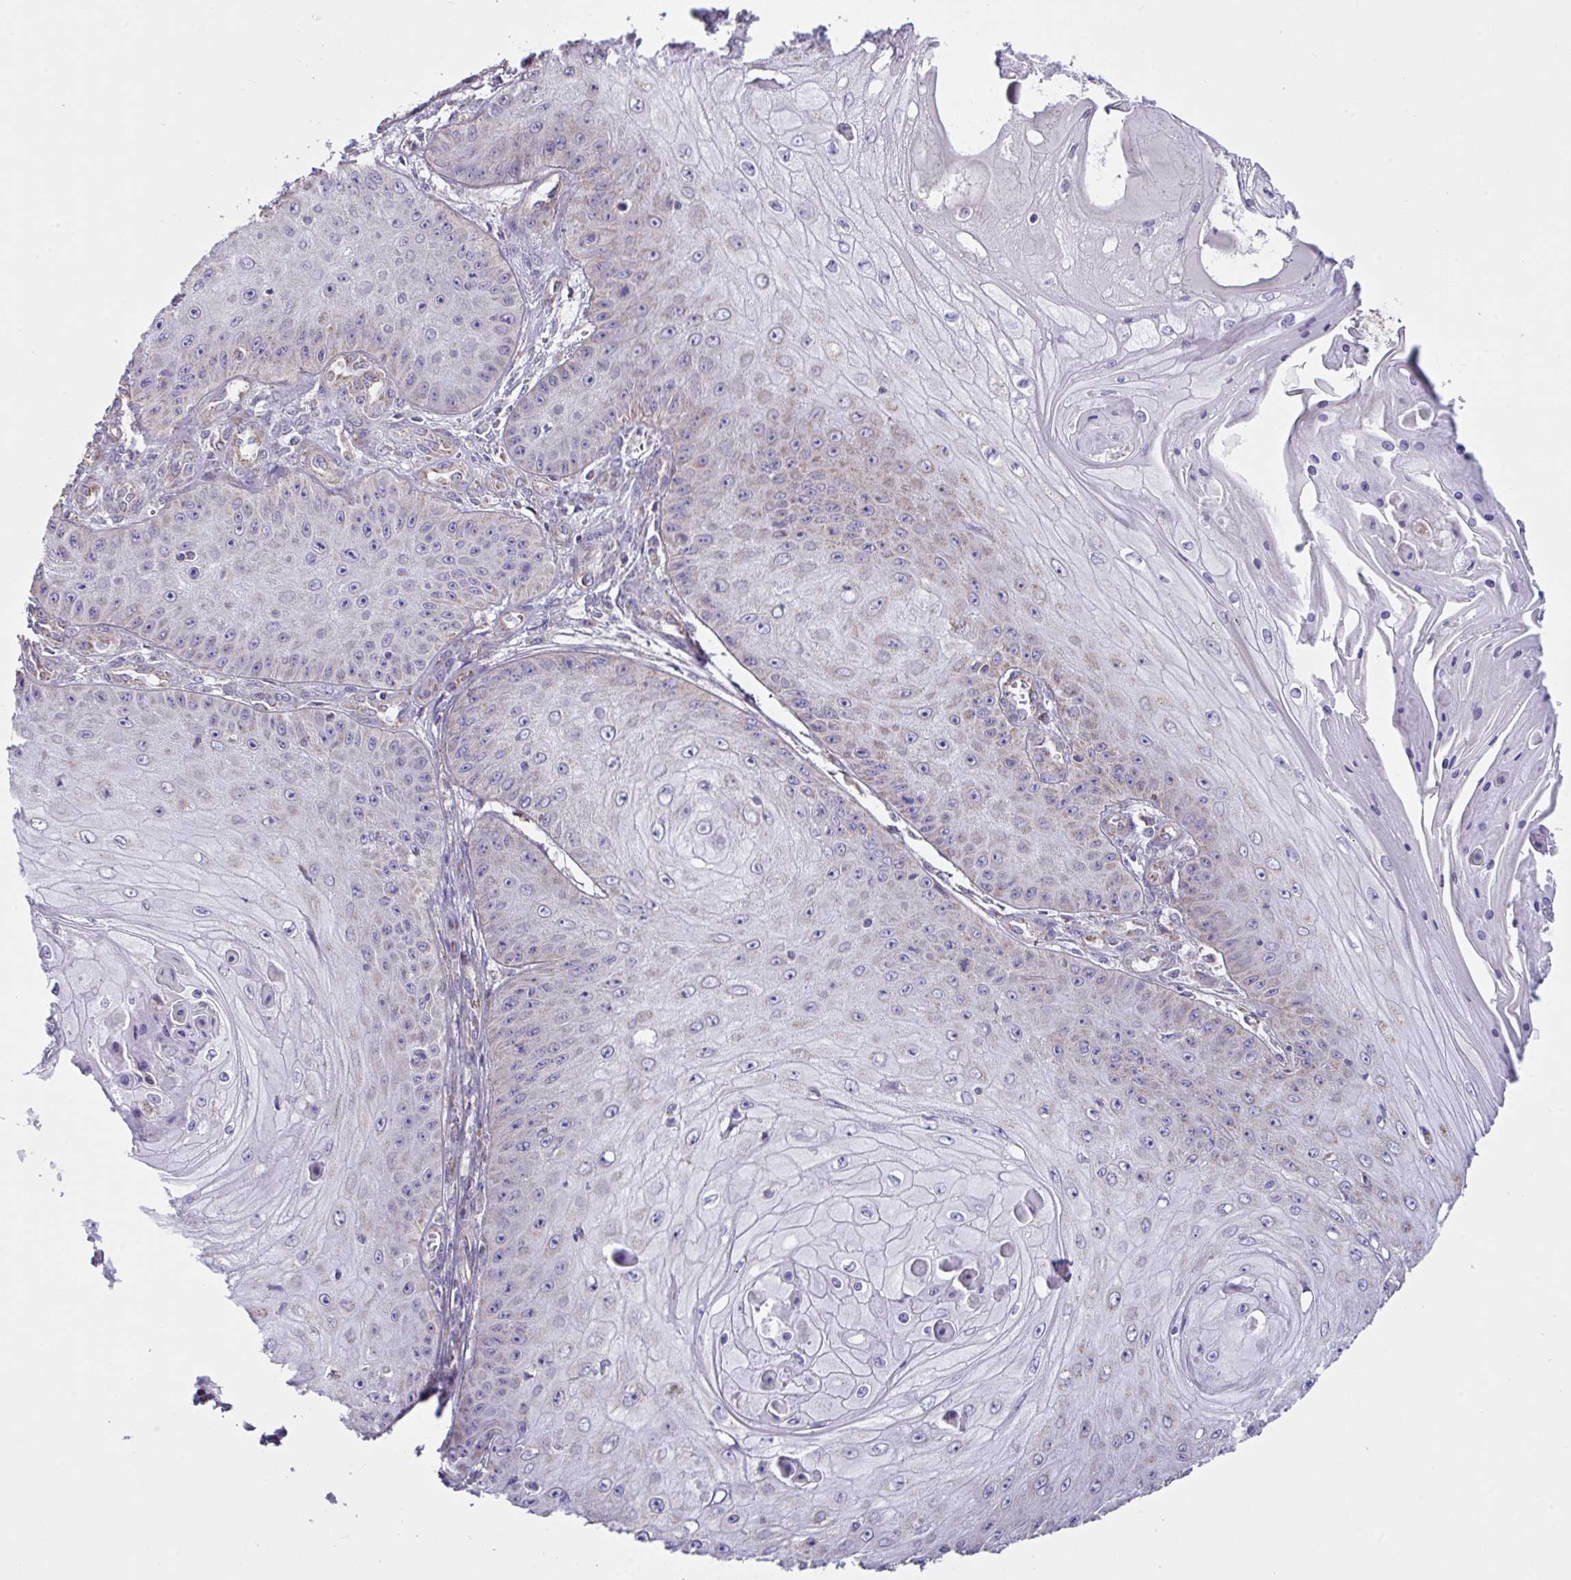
{"staining": {"intensity": "negative", "quantity": "none", "location": "none"}, "tissue": "skin cancer", "cell_type": "Tumor cells", "image_type": "cancer", "snomed": [{"axis": "morphology", "description": "Squamous cell carcinoma, NOS"}, {"axis": "topography", "description": "Skin"}], "caption": "Micrograph shows no significant protein staining in tumor cells of squamous cell carcinoma (skin).", "gene": "DOK7", "patient": {"sex": "male", "age": 70}}